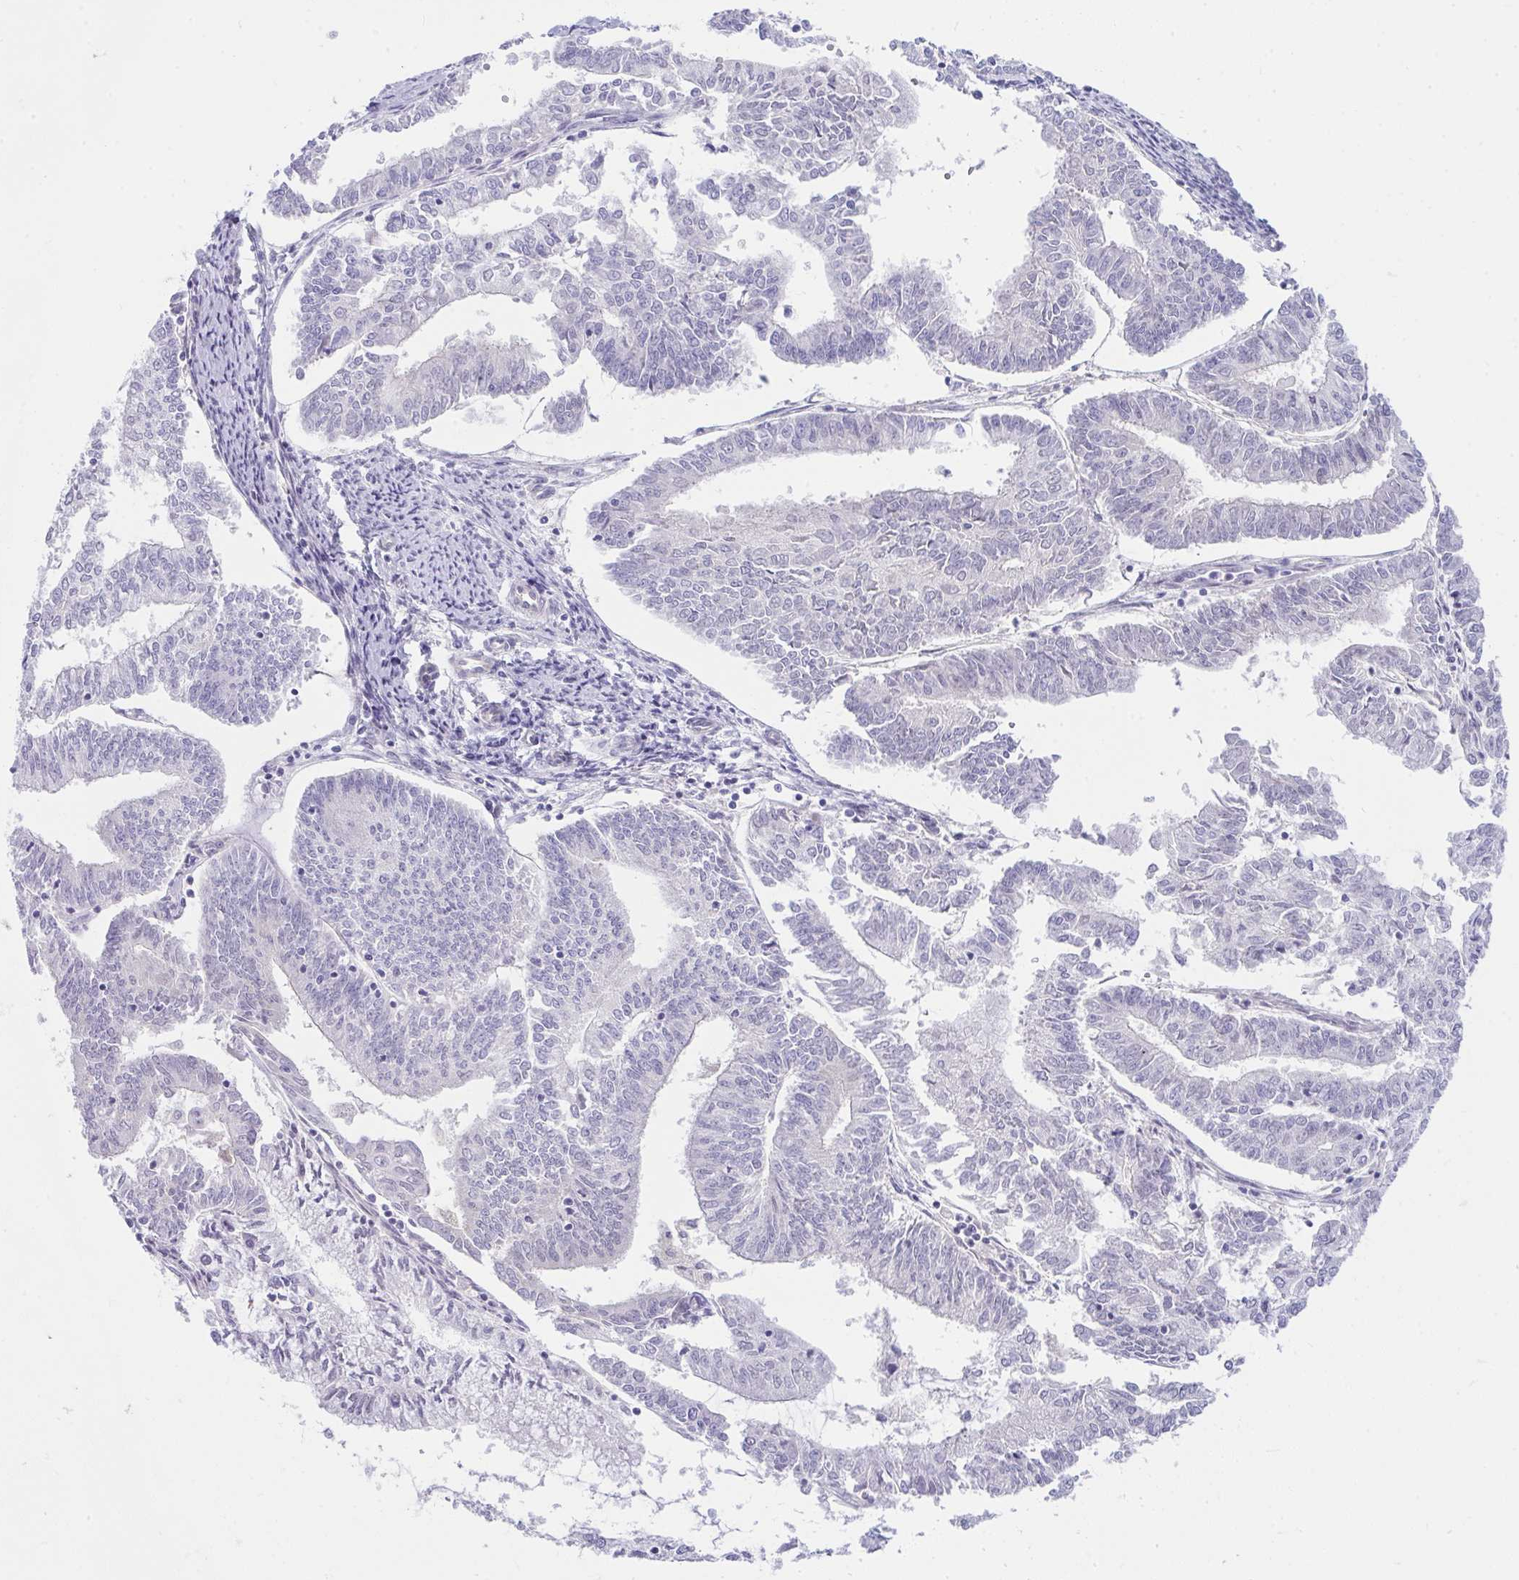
{"staining": {"intensity": "negative", "quantity": "none", "location": "none"}, "tissue": "endometrial cancer", "cell_type": "Tumor cells", "image_type": "cancer", "snomed": [{"axis": "morphology", "description": "Adenocarcinoma, NOS"}, {"axis": "topography", "description": "Endometrium"}], "caption": "The IHC image has no significant expression in tumor cells of adenocarcinoma (endometrial) tissue.", "gene": "LRRC36", "patient": {"sex": "female", "age": 61}}